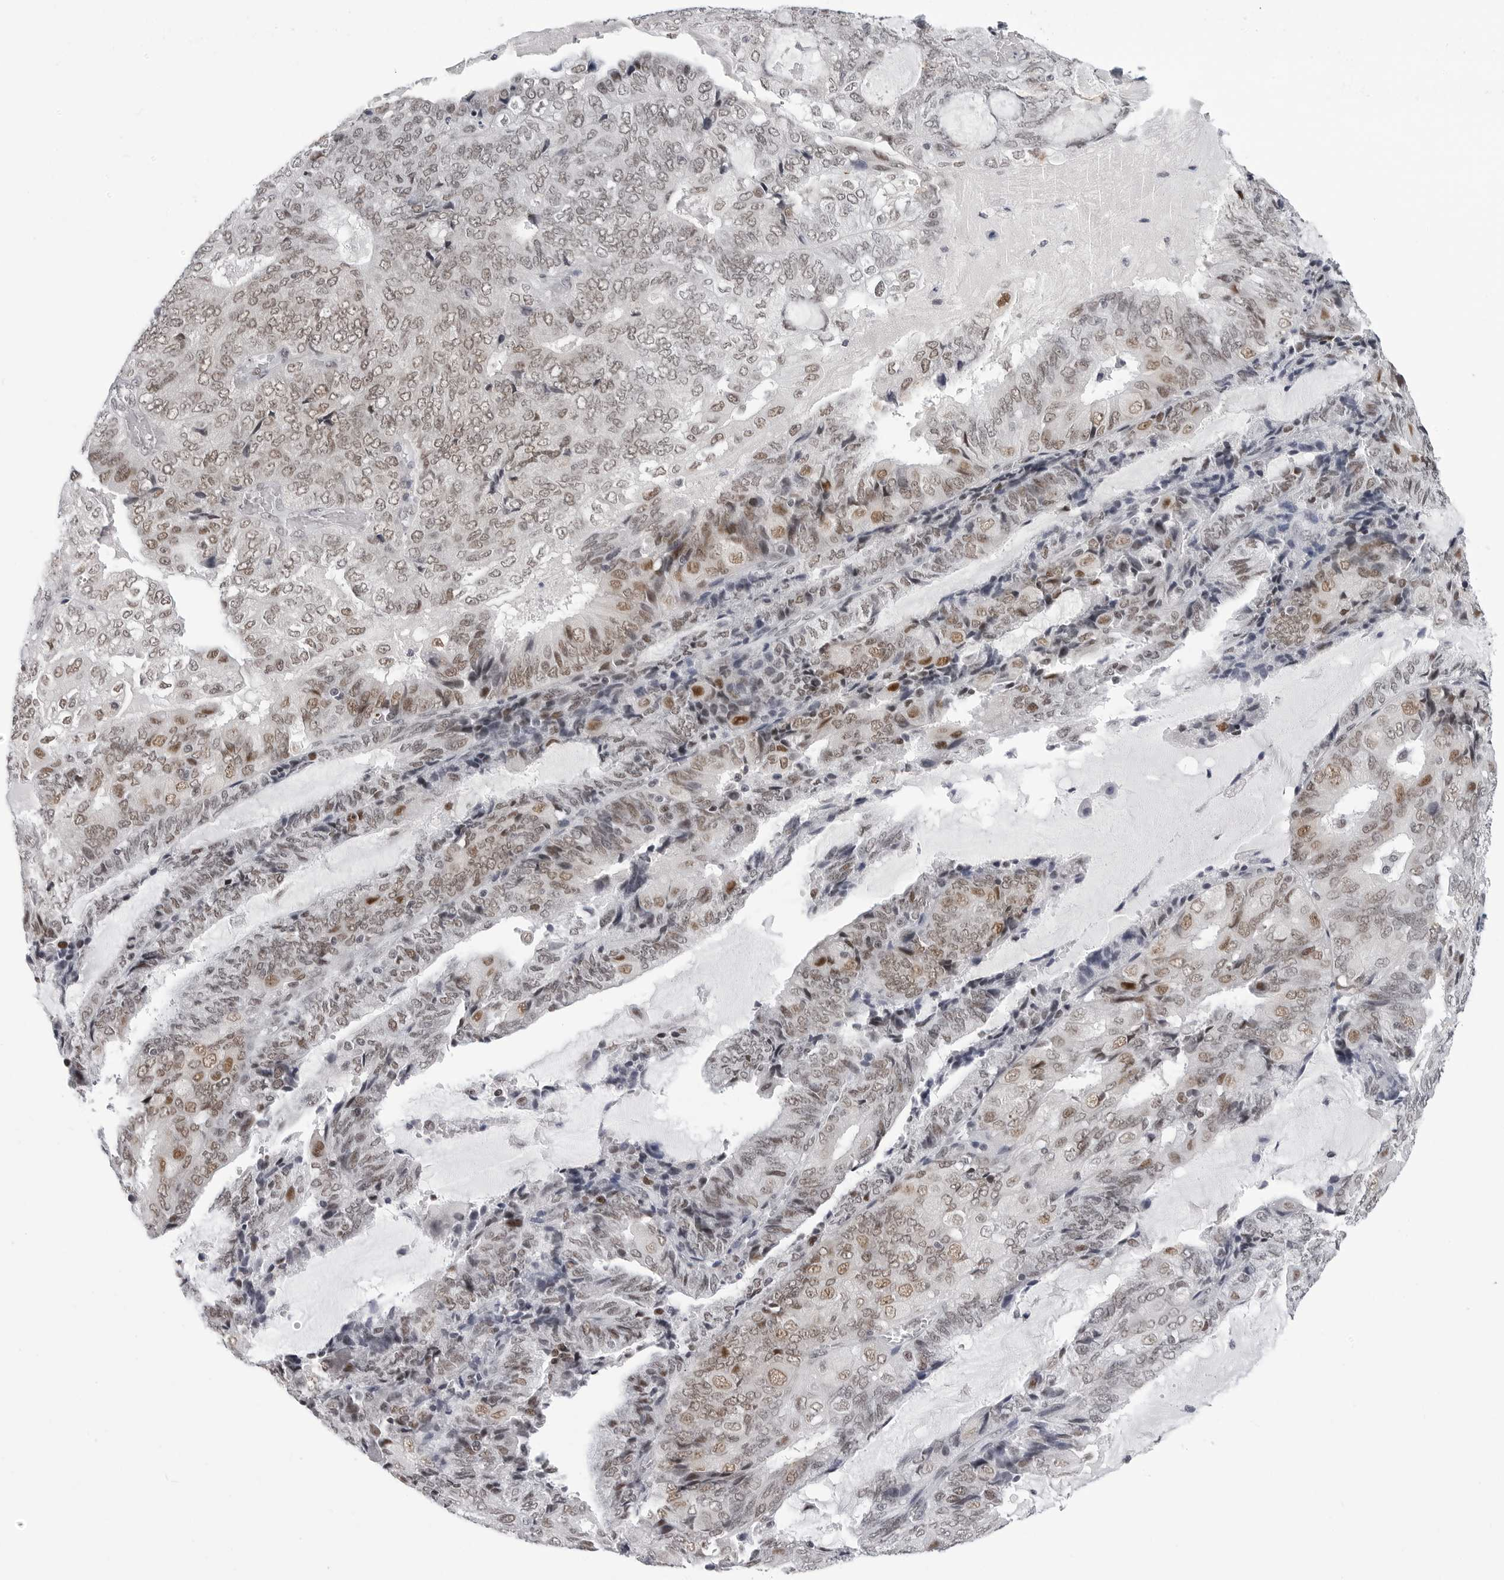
{"staining": {"intensity": "weak", "quantity": "25%-75%", "location": "nuclear"}, "tissue": "endometrial cancer", "cell_type": "Tumor cells", "image_type": "cancer", "snomed": [{"axis": "morphology", "description": "Adenocarcinoma, NOS"}, {"axis": "topography", "description": "Endometrium"}], "caption": "Protein expression analysis of human endometrial cancer reveals weak nuclear staining in about 25%-75% of tumor cells. (IHC, brightfield microscopy, high magnification).", "gene": "SF3B4", "patient": {"sex": "female", "age": 81}}